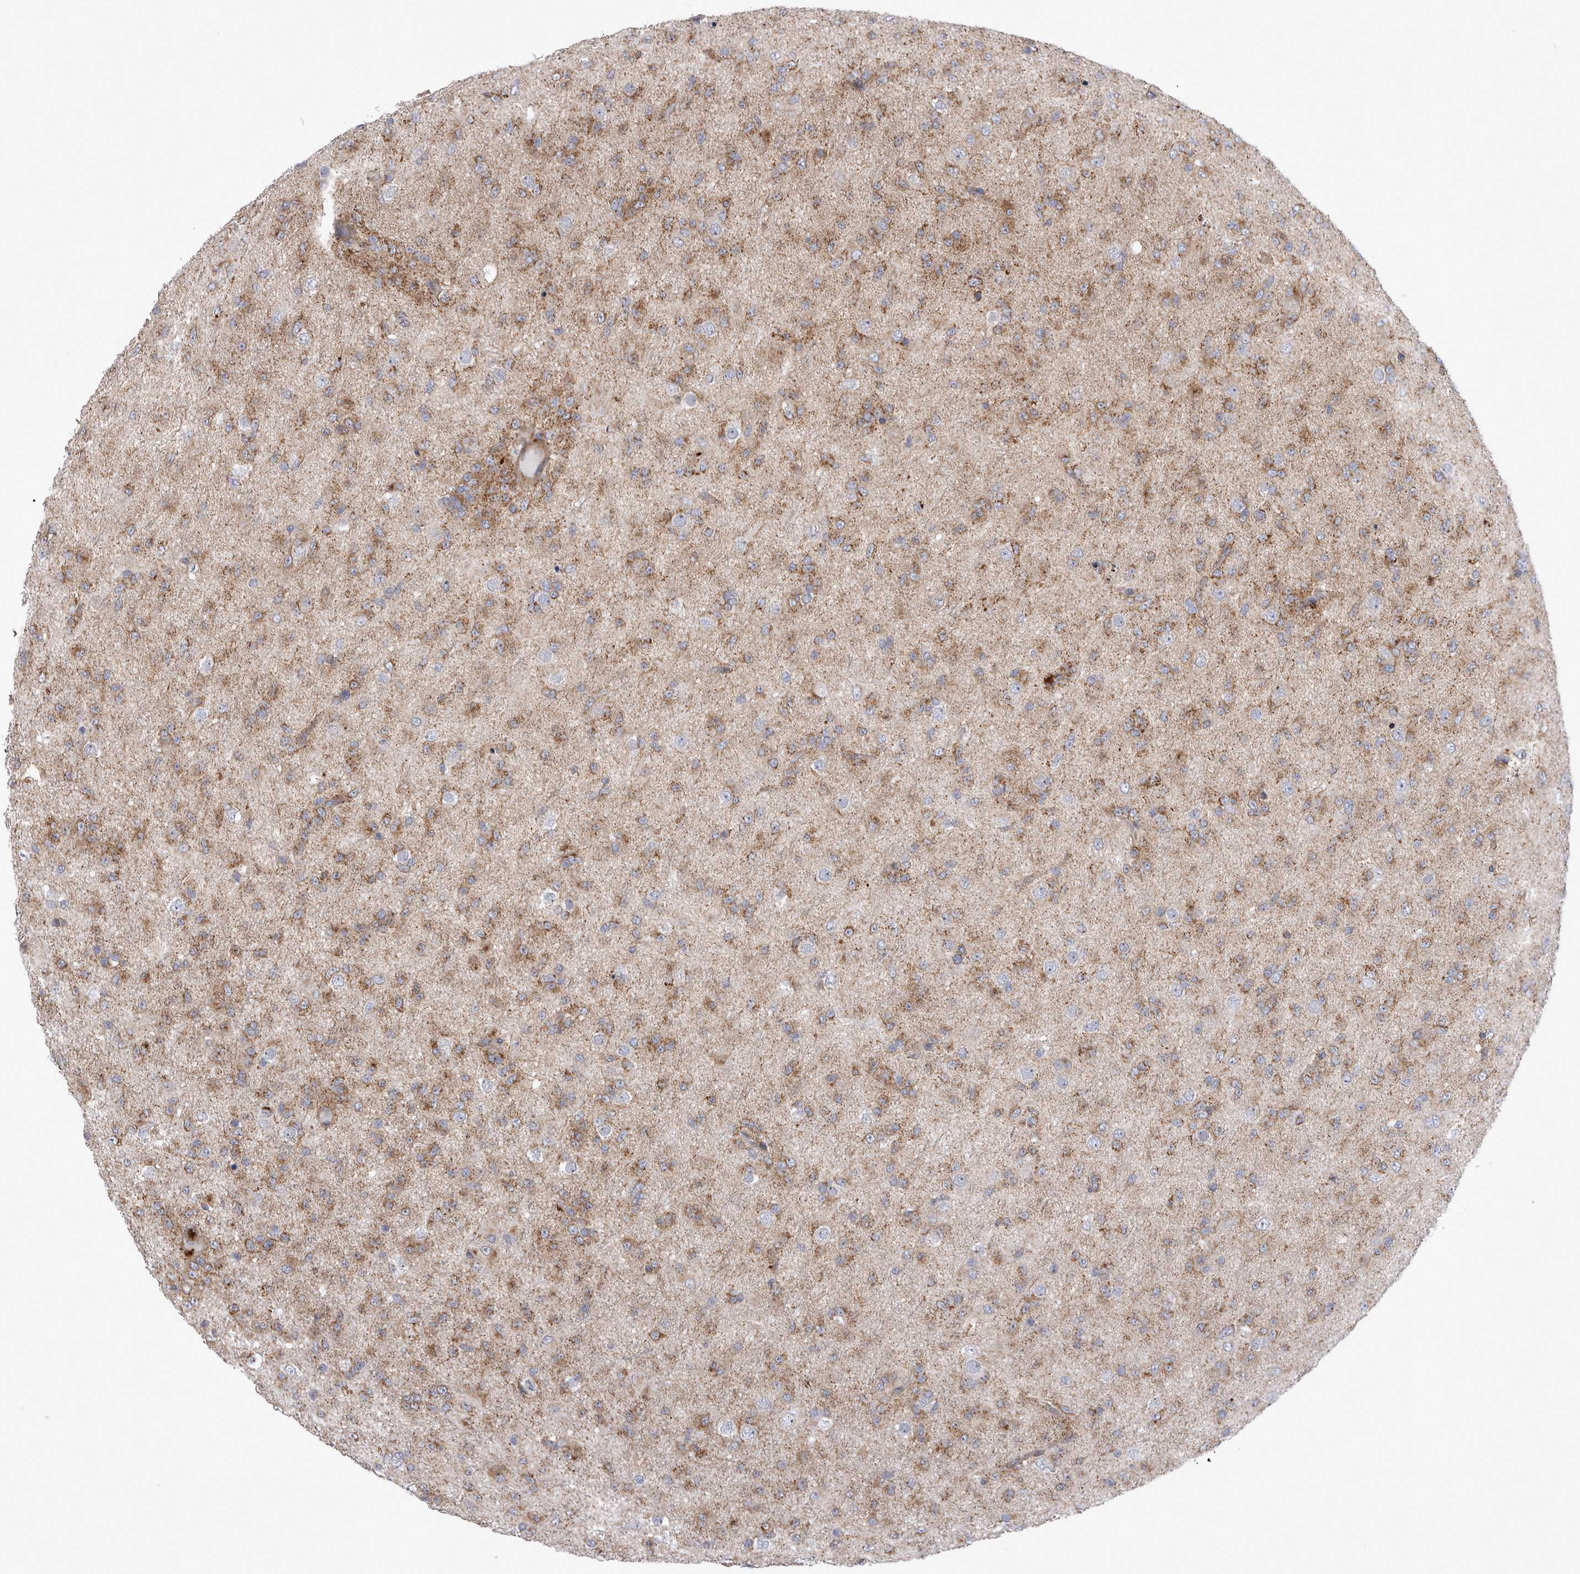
{"staining": {"intensity": "moderate", "quantity": ">75%", "location": "cytoplasmic/membranous"}, "tissue": "glioma", "cell_type": "Tumor cells", "image_type": "cancer", "snomed": [{"axis": "morphology", "description": "Glioma, malignant, Low grade"}, {"axis": "topography", "description": "Brain"}], "caption": "A brown stain shows moderate cytoplasmic/membranous expression of a protein in glioma tumor cells.", "gene": "TSPOAP1", "patient": {"sex": "male", "age": 65}}